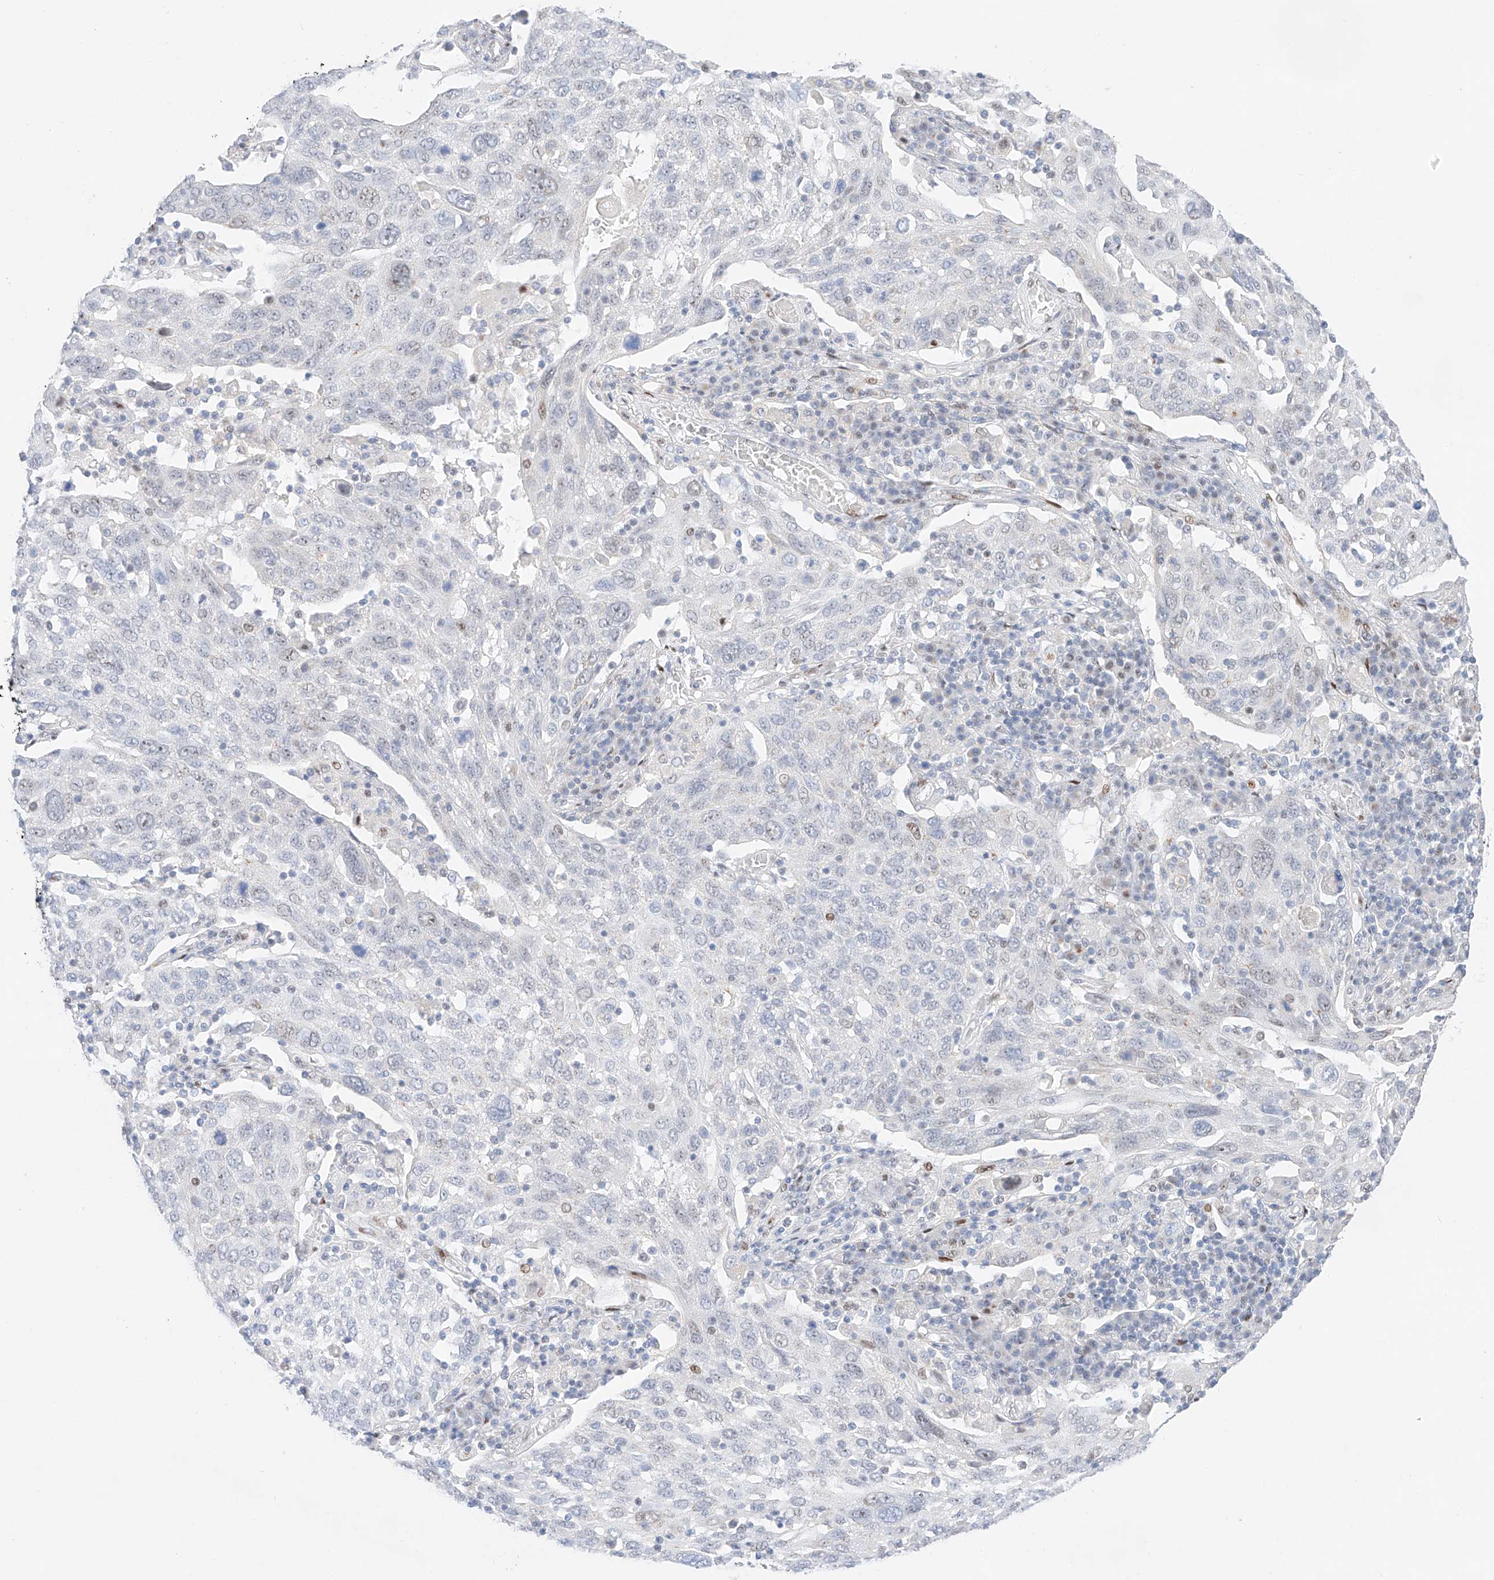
{"staining": {"intensity": "negative", "quantity": "none", "location": "none"}, "tissue": "lung cancer", "cell_type": "Tumor cells", "image_type": "cancer", "snomed": [{"axis": "morphology", "description": "Squamous cell carcinoma, NOS"}, {"axis": "topography", "description": "Lung"}], "caption": "DAB immunohistochemical staining of human squamous cell carcinoma (lung) demonstrates no significant staining in tumor cells.", "gene": "NT5C3B", "patient": {"sex": "male", "age": 65}}